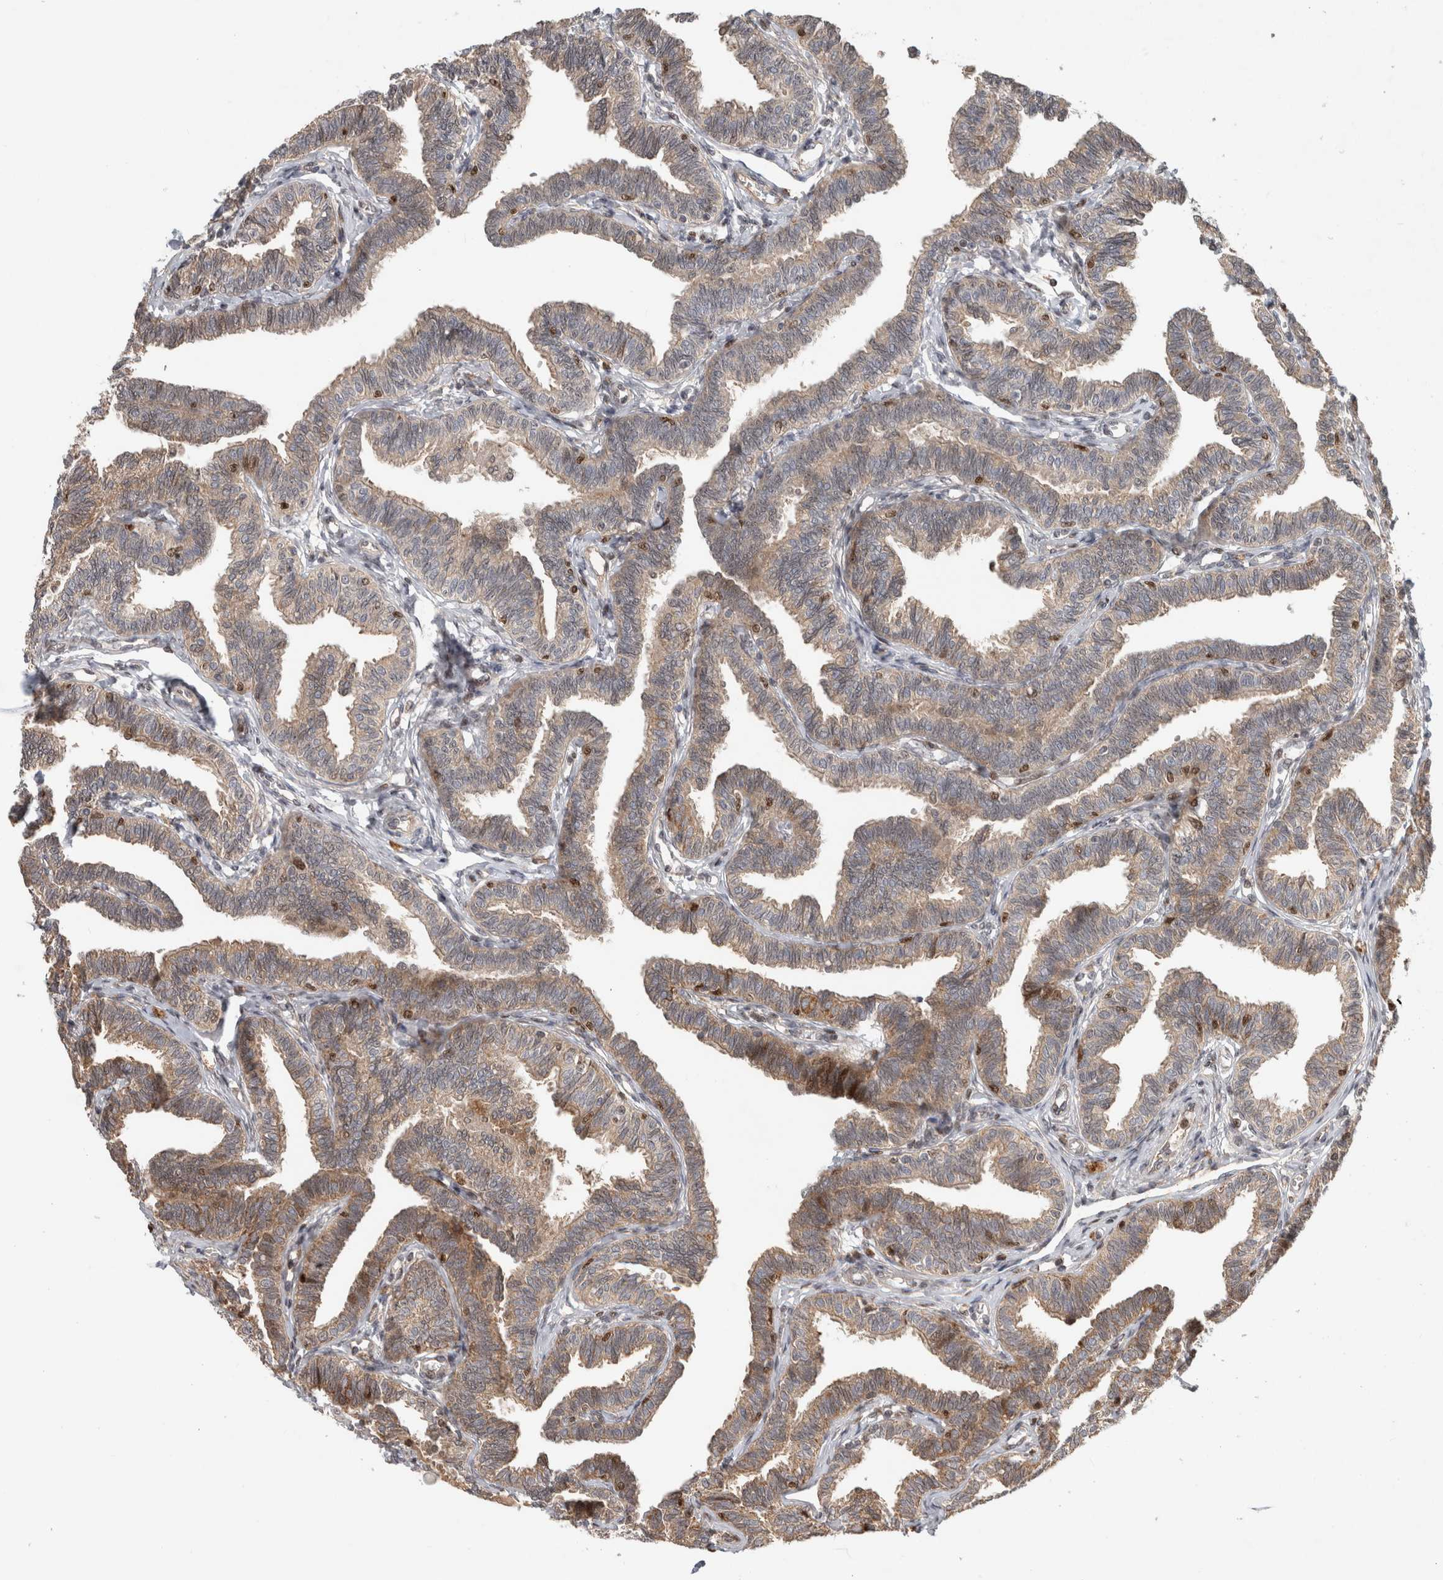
{"staining": {"intensity": "moderate", "quantity": "25%-75%", "location": "cytoplasmic/membranous"}, "tissue": "fallopian tube", "cell_type": "Glandular cells", "image_type": "normal", "snomed": [{"axis": "morphology", "description": "Normal tissue, NOS"}, {"axis": "topography", "description": "Fallopian tube"}, {"axis": "topography", "description": "Ovary"}], "caption": "Protein staining of normal fallopian tube shows moderate cytoplasmic/membranous staining in approximately 25%-75% of glandular cells.", "gene": "INSRR", "patient": {"sex": "female", "age": 23}}